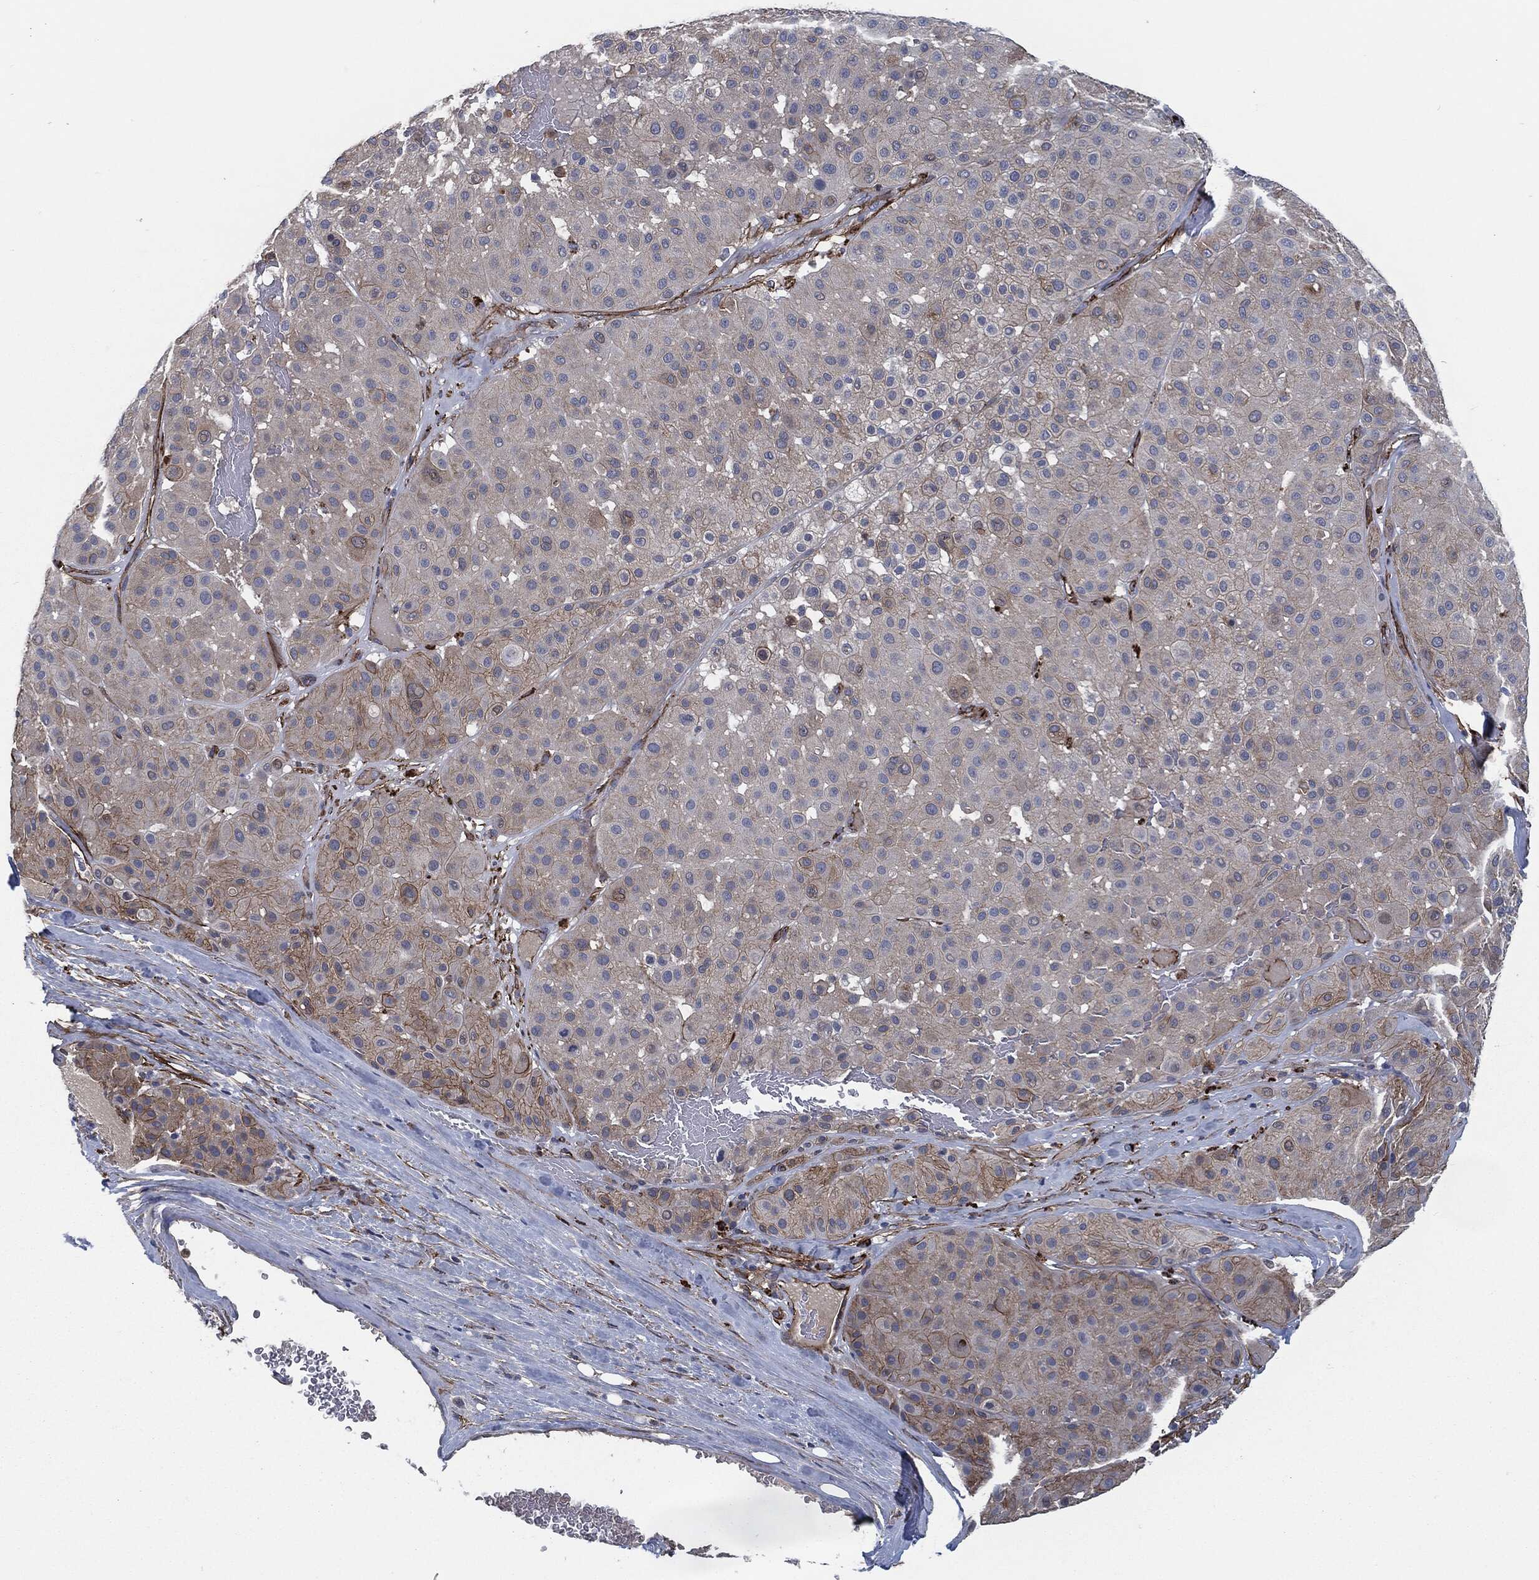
{"staining": {"intensity": "moderate", "quantity": "<25%", "location": "cytoplasmic/membranous"}, "tissue": "melanoma", "cell_type": "Tumor cells", "image_type": "cancer", "snomed": [{"axis": "morphology", "description": "Malignant melanoma, Metastatic site"}, {"axis": "topography", "description": "Smooth muscle"}], "caption": "The immunohistochemical stain shows moderate cytoplasmic/membranous positivity in tumor cells of malignant melanoma (metastatic site) tissue.", "gene": "SVIL", "patient": {"sex": "male", "age": 41}}